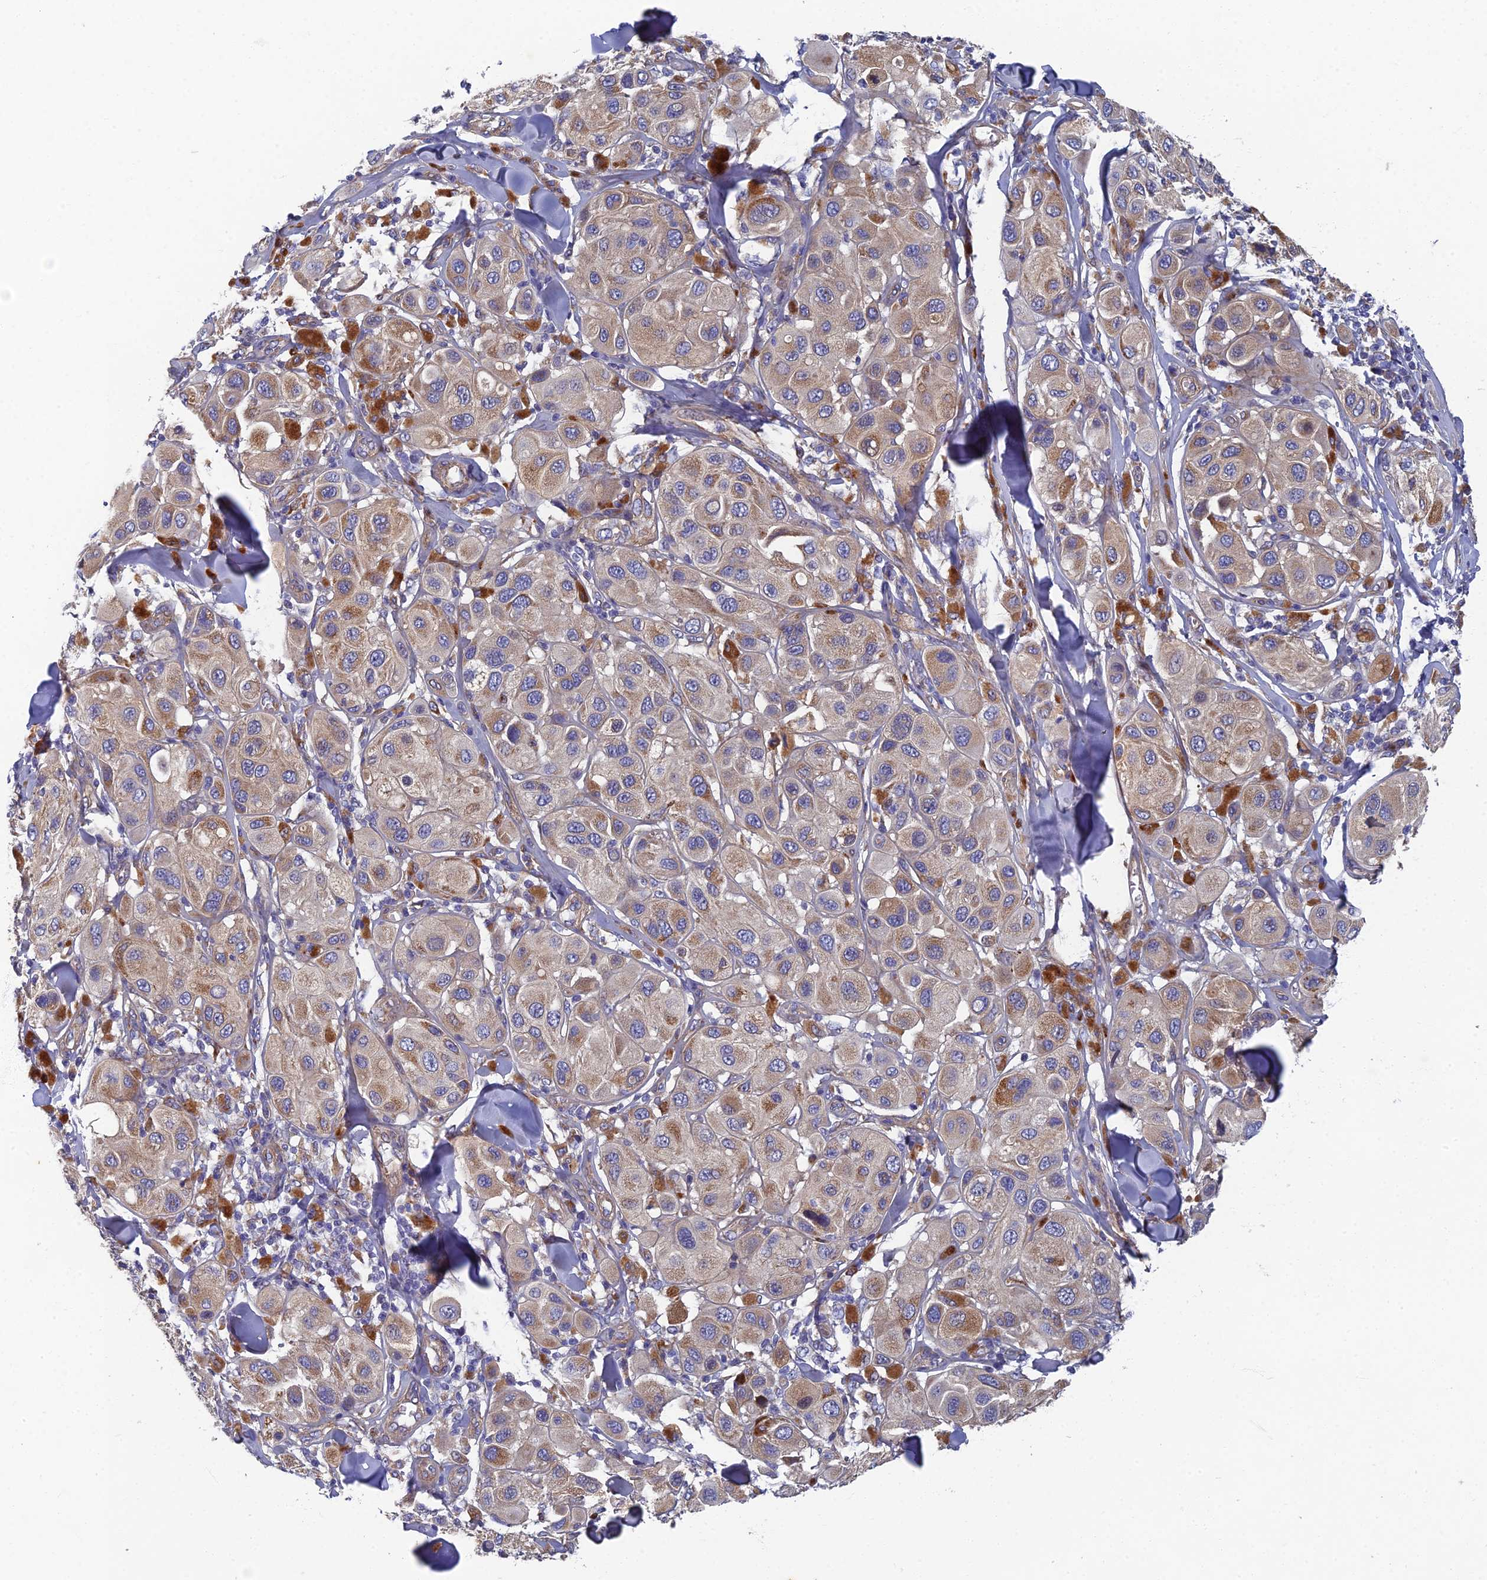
{"staining": {"intensity": "weak", "quantity": "25%-75%", "location": "cytoplasmic/membranous"}, "tissue": "melanoma", "cell_type": "Tumor cells", "image_type": "cancer", "snomed": [{"axis": "morphology", "description": "Malignant melanoma, Metastatic site"}, {"axis": "topography", "description": "Skin"}], "caption": "A low amount of weak cytoplasmic/membranous expression is identified in about 25%-75% of tumor cells in melanoma tissue.", "gene": "RNASEK", "patient": {"sex": "male", "age": 41}}